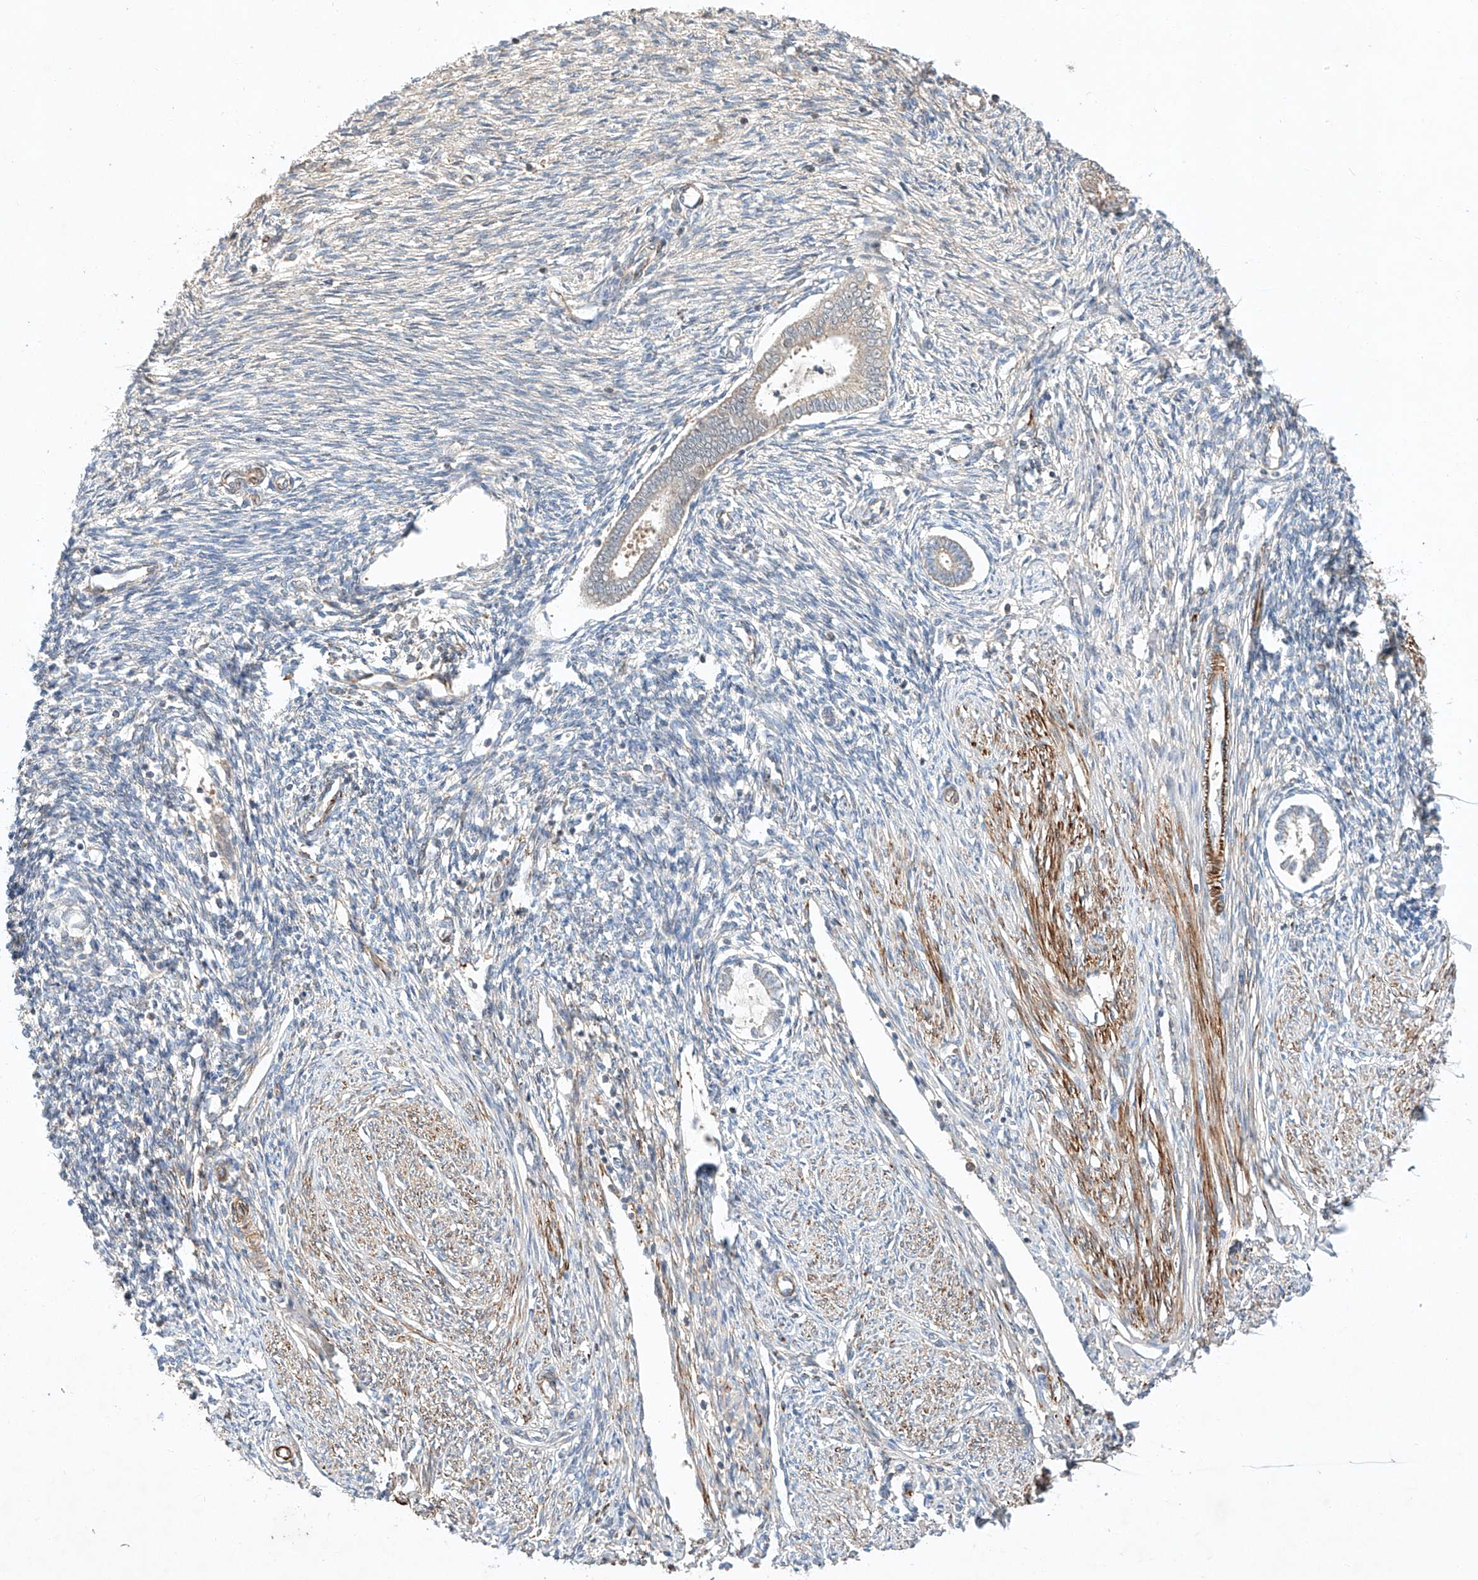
{"staining": {"intensity": "moderate", "quantity": "25%-75%", "location": "cytoplasmic/membranous"}, "tissue": "endometrium", "cell_type": "Cells in endometrial stroma", "image_type": "normal", "snomed": [{"axis": "morphology", "description": "Normal tissue, NOS"}, {"axis": "topography", "description": "Endometrium"}], "caption": "Immunohistochemical staining of unremarkable human endometrium displays 25%-75% levels of moderate cytoplasmic/membranous protein expression in about 25%-75% of cells in endometrial stroma.", "gene": "ARHGAP33", "patient": {"sex": "female", "age": 56}}